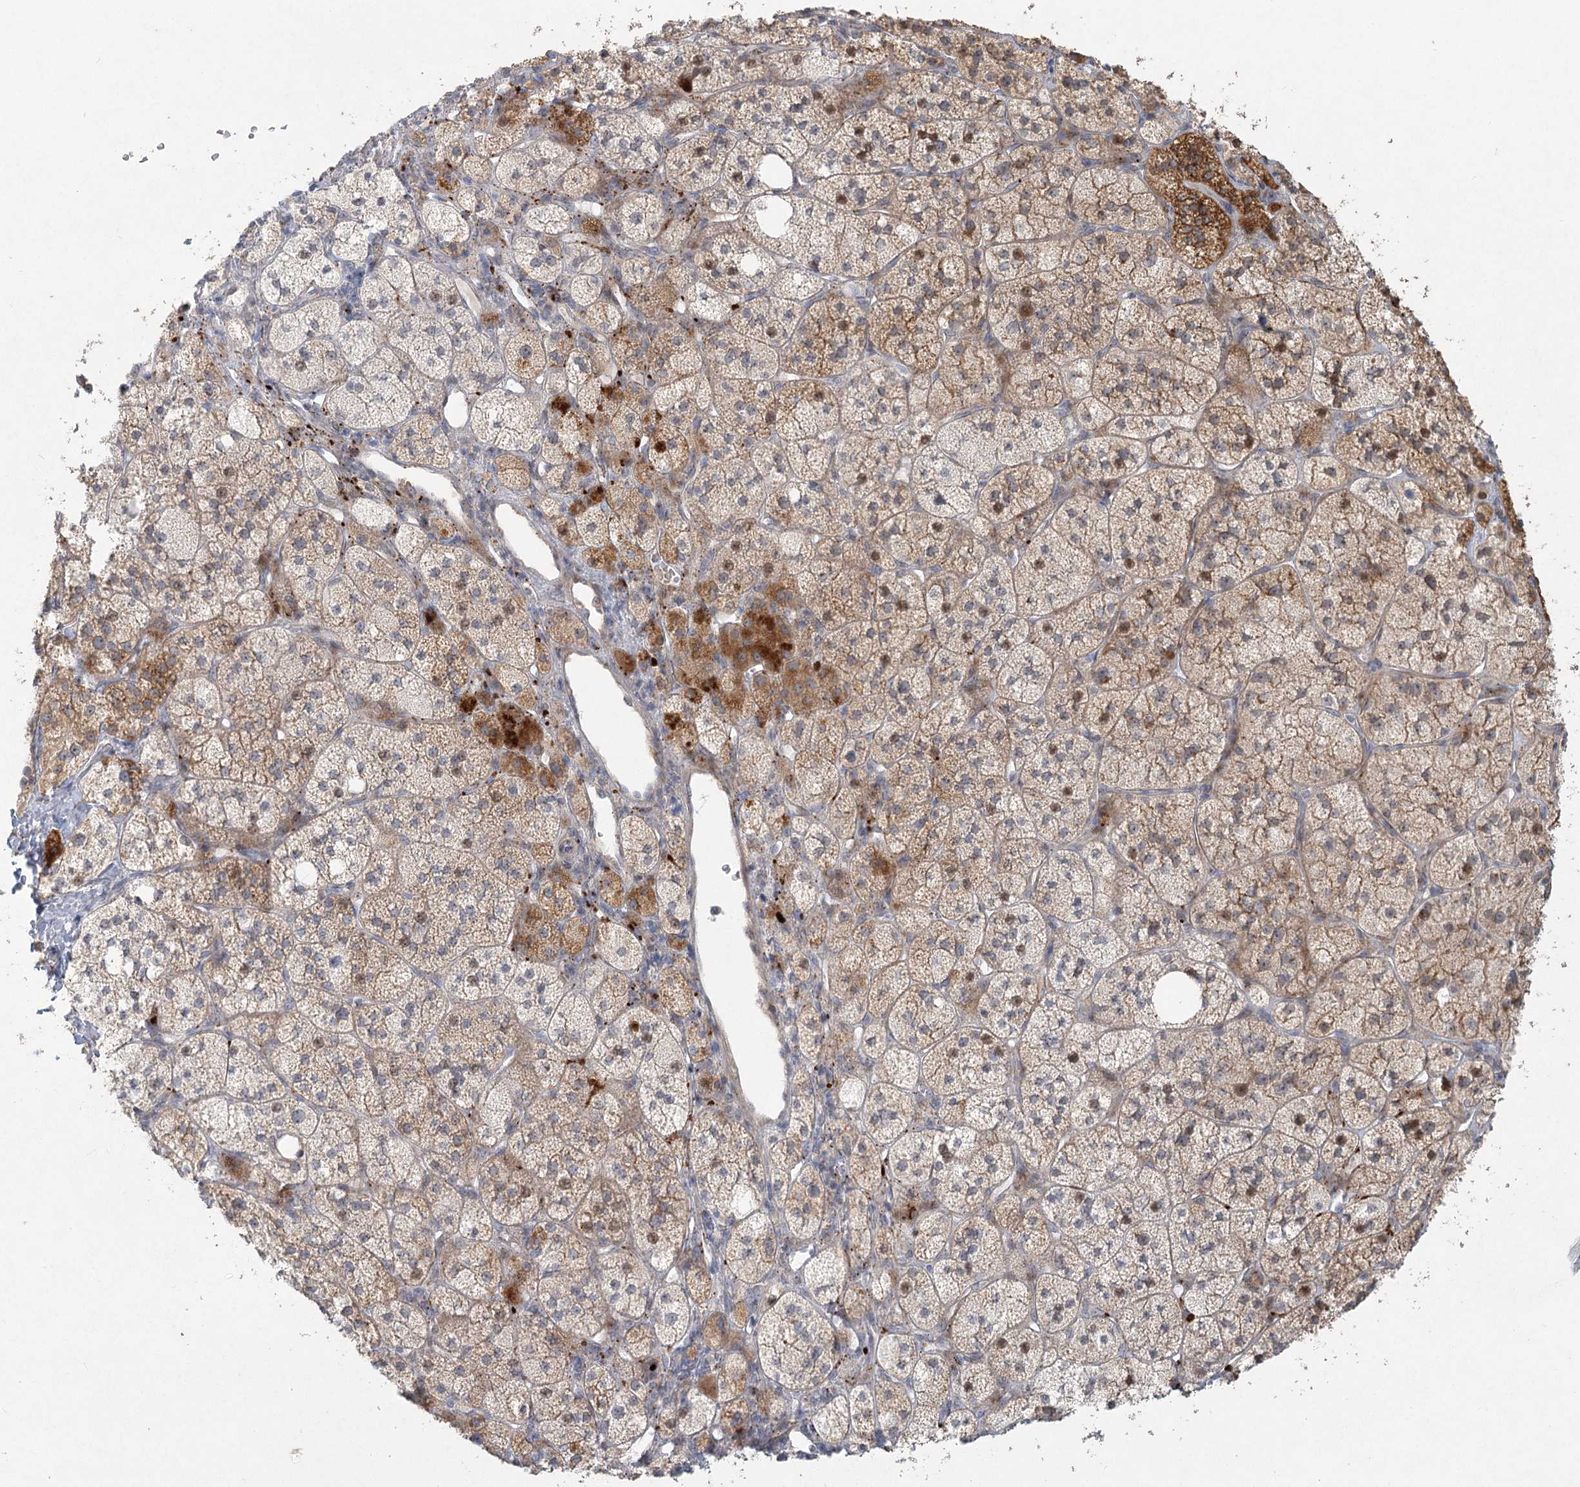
{"staining": {"intensity": "strong", "quantity": "25%-75%", "location": "cytoplasmic/membranous"}, "tissue": "adrenal gland", "cell_type": "Glandular cells", "image_type": "normal", "snomed": [{"axis": "morphology", "description": "Normal tissue, NOS"}, {"axis": "topography", "description": "Adrenal gland"}], "caption": "High-magnification brightfield microscopy of benign adrenal gland stained with DAB (brown) and counterstained with hematoxylin (blue). glandular cells exhibit strong cytoplasmic/membranous staining is identified in approximately25%-75% of cells.", "gene": "LRP2BP", "patient": {"sex": "male", "age": 61}}